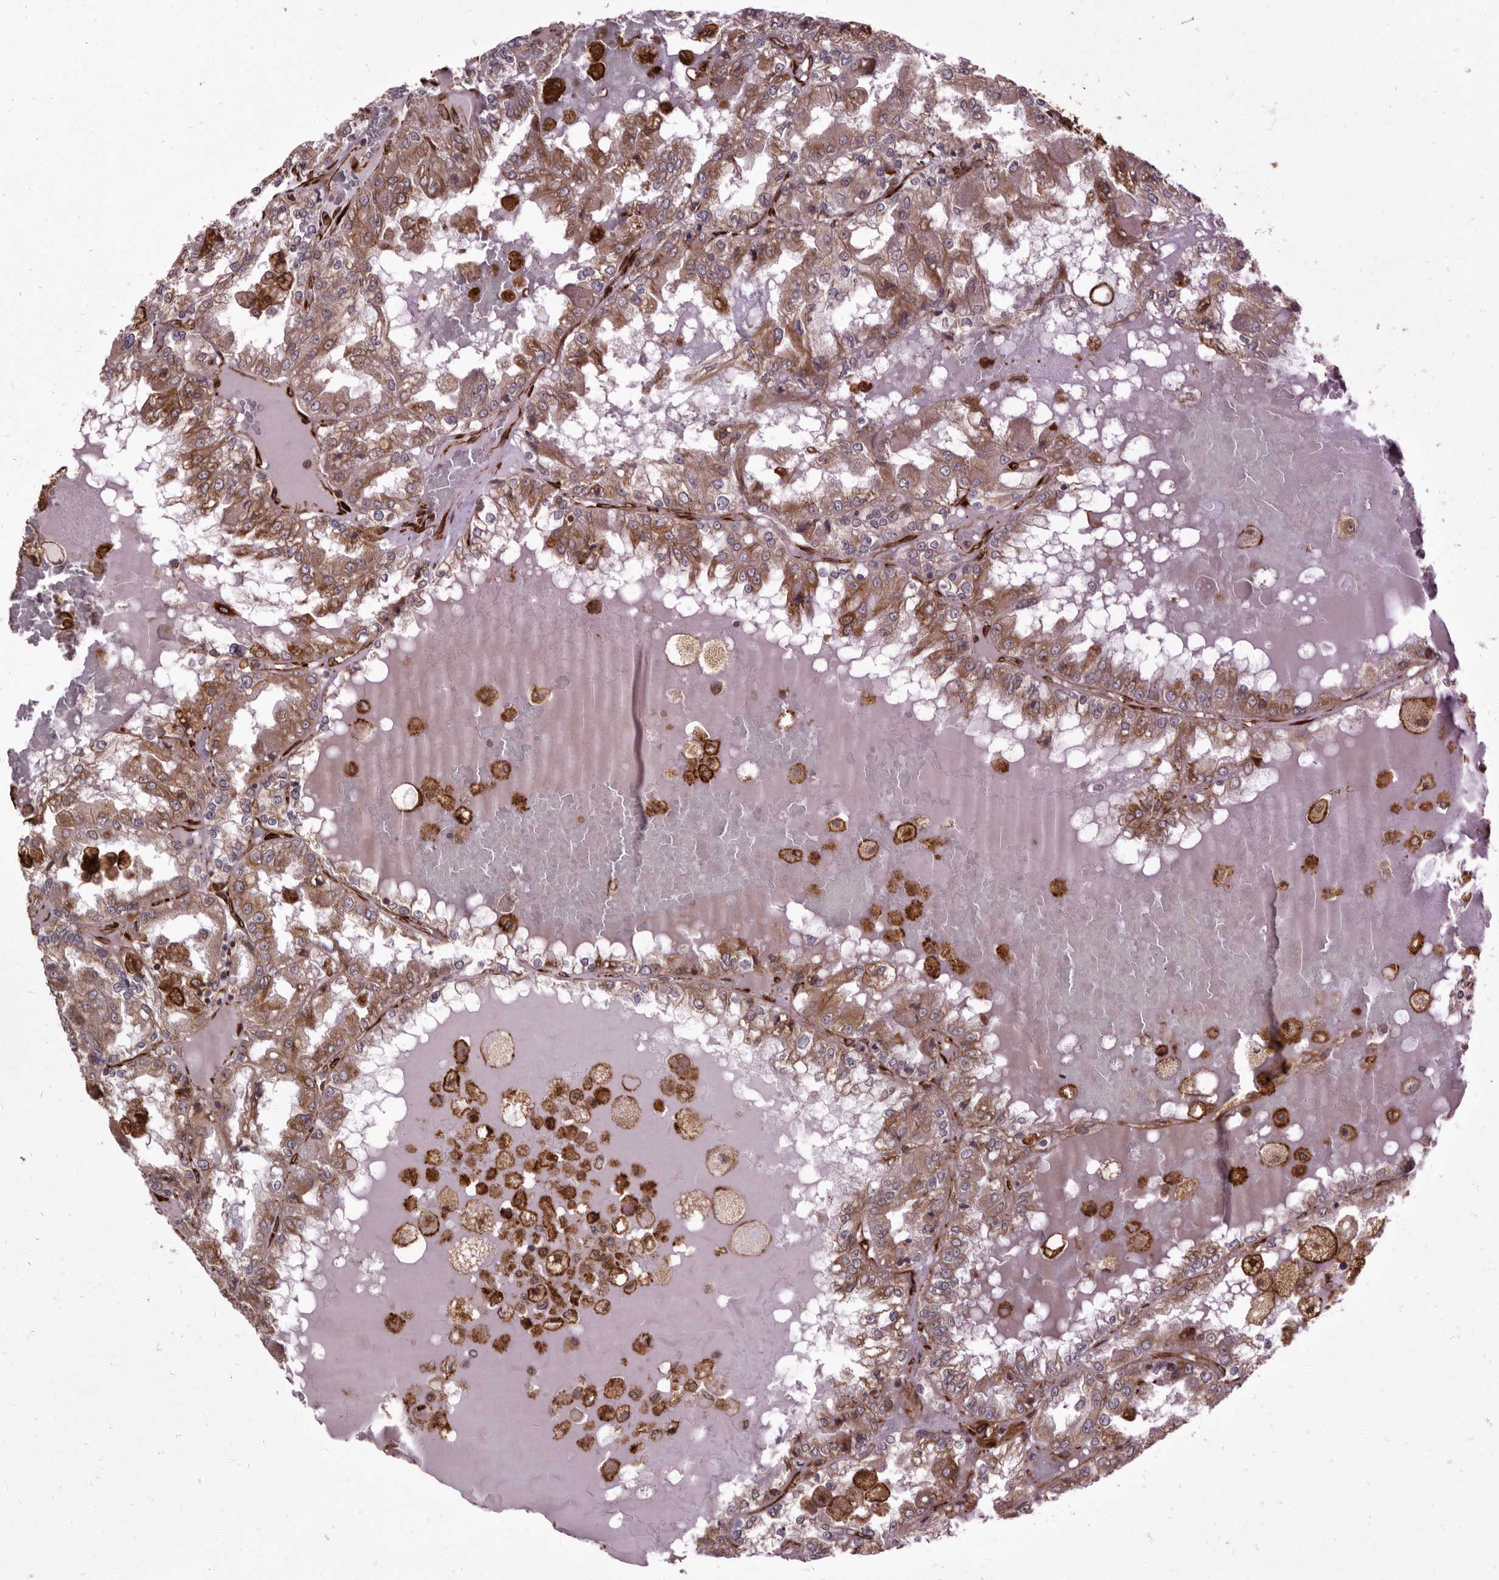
{"staining": {"intensity": "moderate", "quantity": ">75%", "location": "cytoplasmic/membranous"}, "tissue": "renal cancer", "cell_type": "Tumor cells", "image_type": "cancer", "snomed": [{"axis": "morphology", "description": "Adenocarcinoma, NOS"}, {"axis": "topography", "description": "Kidney"}], "caption": "This histopathology image exhibits immunohistochemistry (IHC) staining of human adenocarcinoma (renal), with medium moderate cytoplasmic/membranous expression in approximately >75% of tumor cells.", "gene": "WDTC1", "patient": {"sex": "female", "age": 56}}